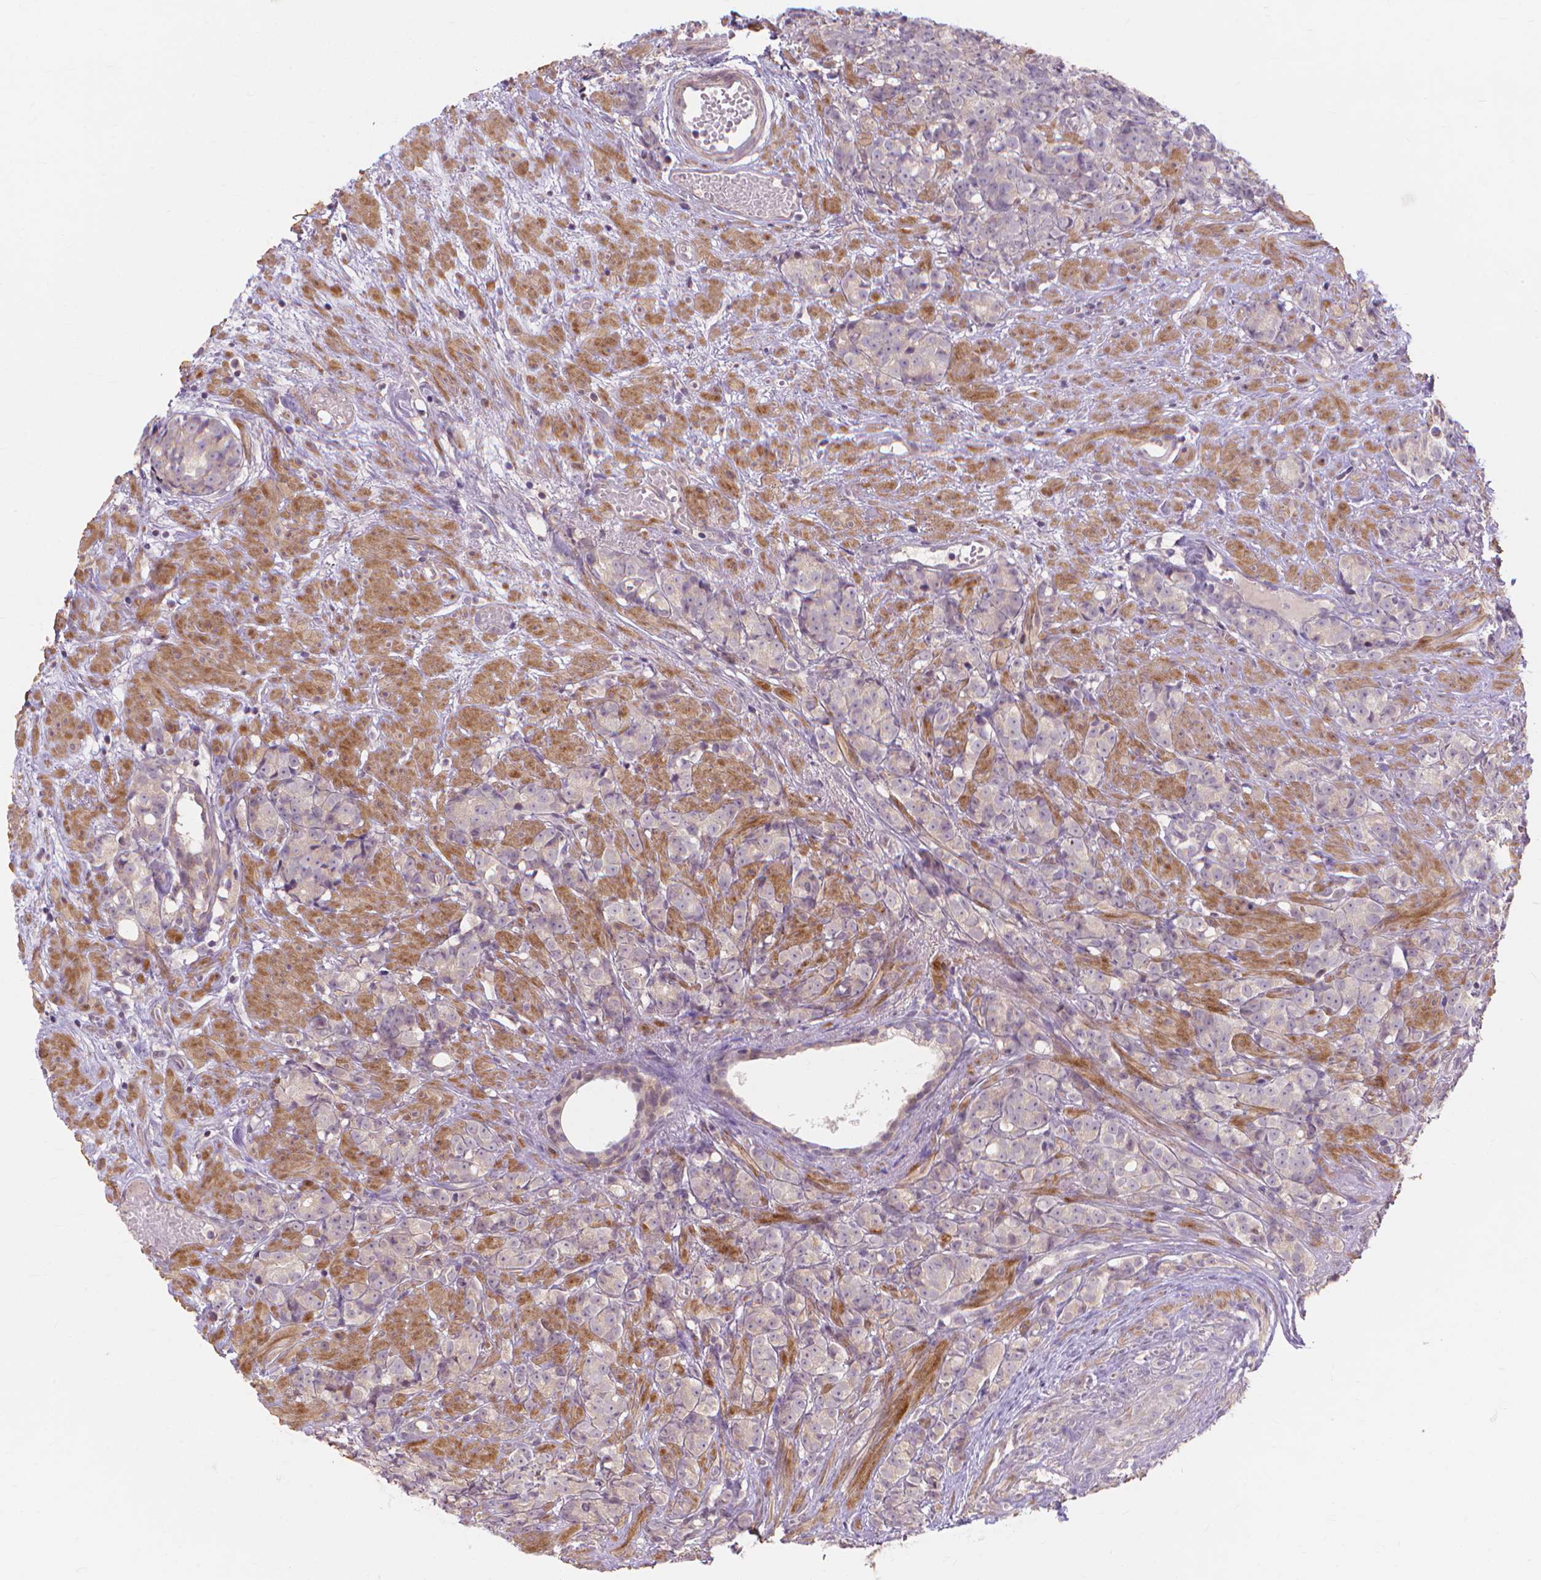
{"staining": {"intensity": "negative", "quantity": "none", "location": "none"}, "tissue": "prostate cancer", "cell_type": "Tumor cells", "image_type": "cancer", "snomed": [{"axis": "morphology", "description": "Adenocarcinoma, High grade"}, {"axis": "topography", "description": "Prostate"}], "caption": "Tumor cells are negative for brown protein staining in prostate adenocarcinoma (high-grade).", "gene": "PRDM13", "patient": {"sex": "male", "age": 81}}